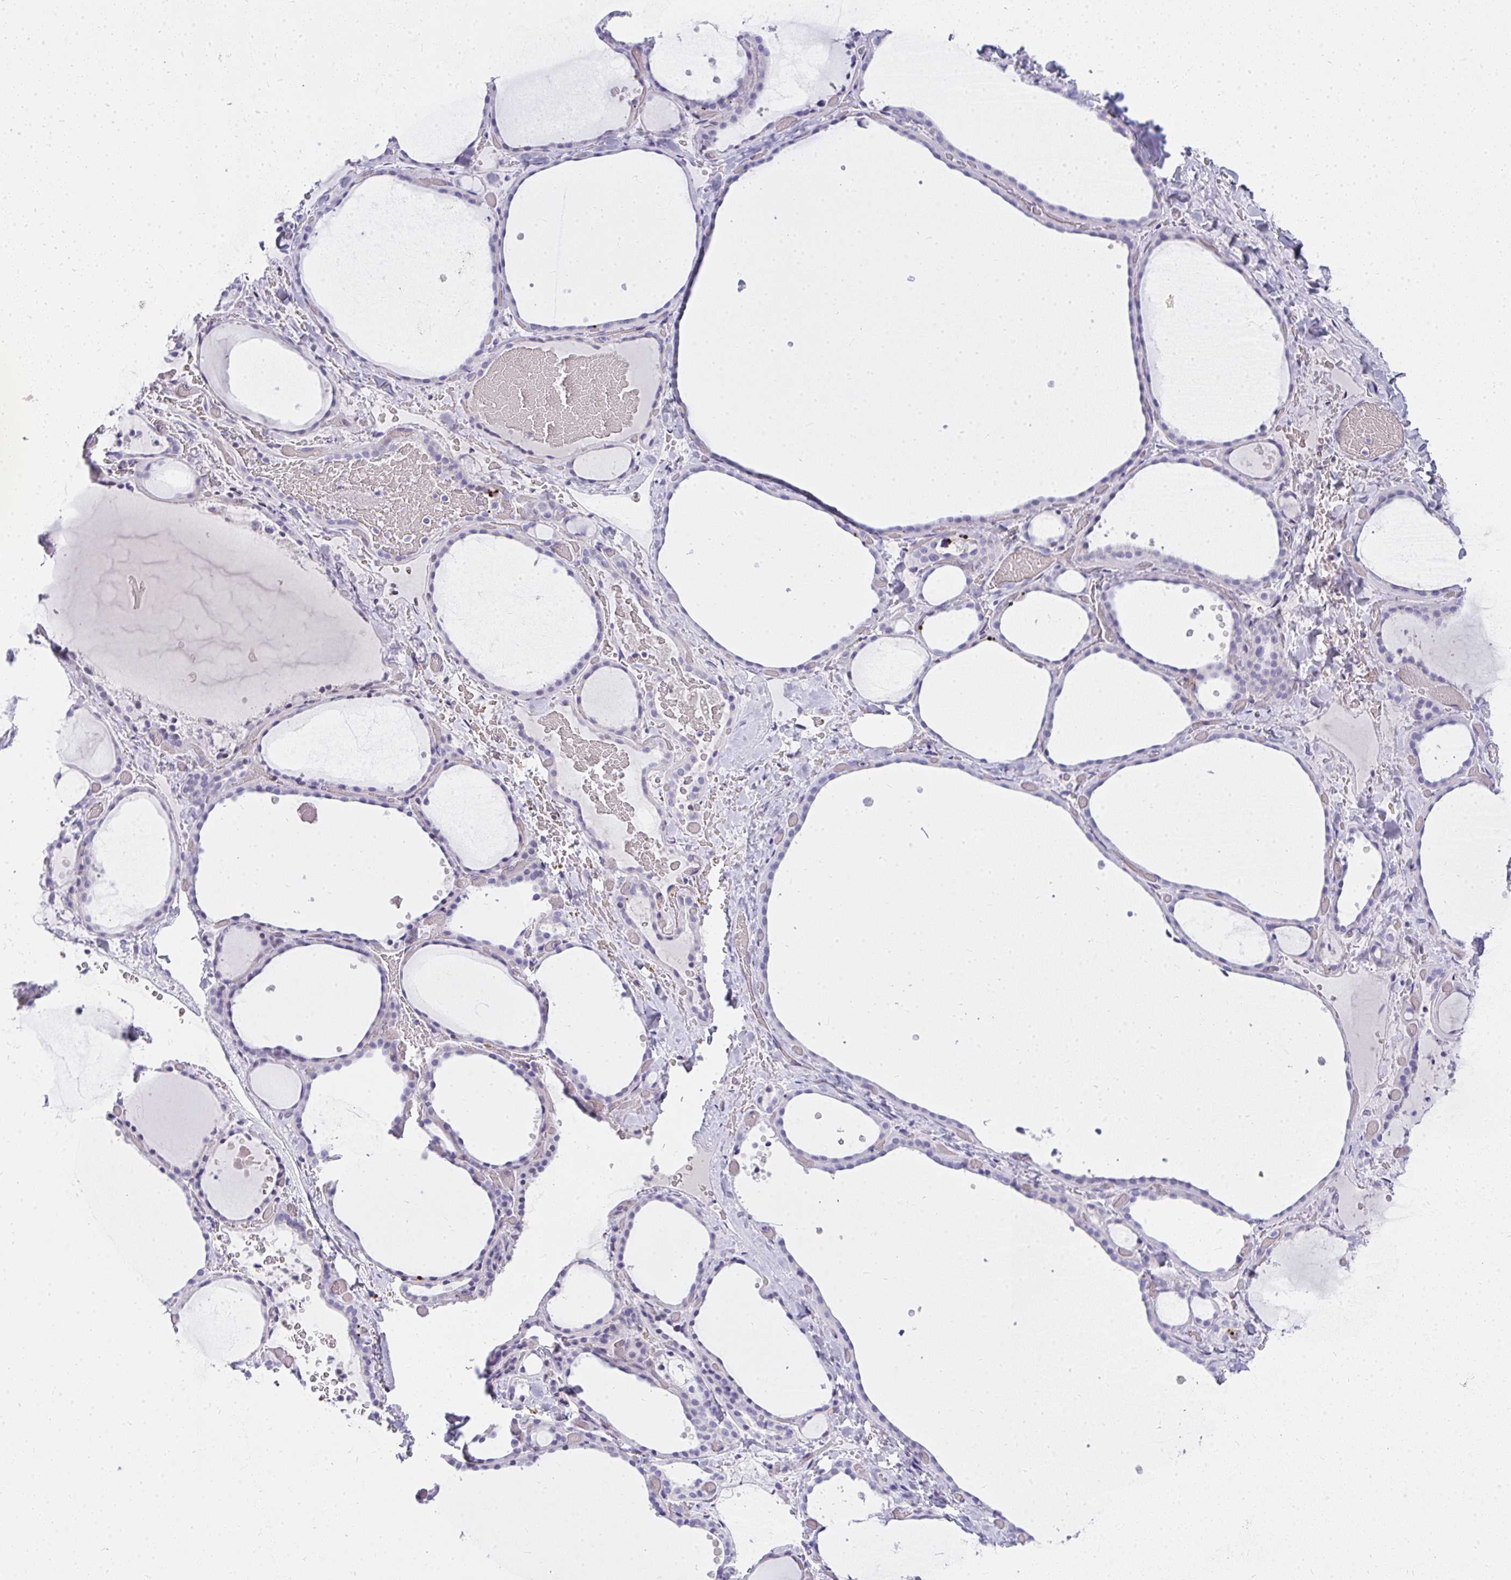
{"staining": {"intensity": "negative", "quantity": "none", "location": "none"}, "tissue": "thyroid gland", "cell_type": "Glandular cells", "image_type": "normal", "snomed": [{"axis": "morphology", "description": "Normal tissue, NOS"}, {"axis": "topography", "description": "Thyroid gland"}], "caption": "Immunohistochemistry photomicrograph of unremarkable human thyroid gland stained for a protein (brown), which demonstrates no staining in glandular cells.", "gene": "ZNF182", "patient": {"sex": "female", "age": 36}}